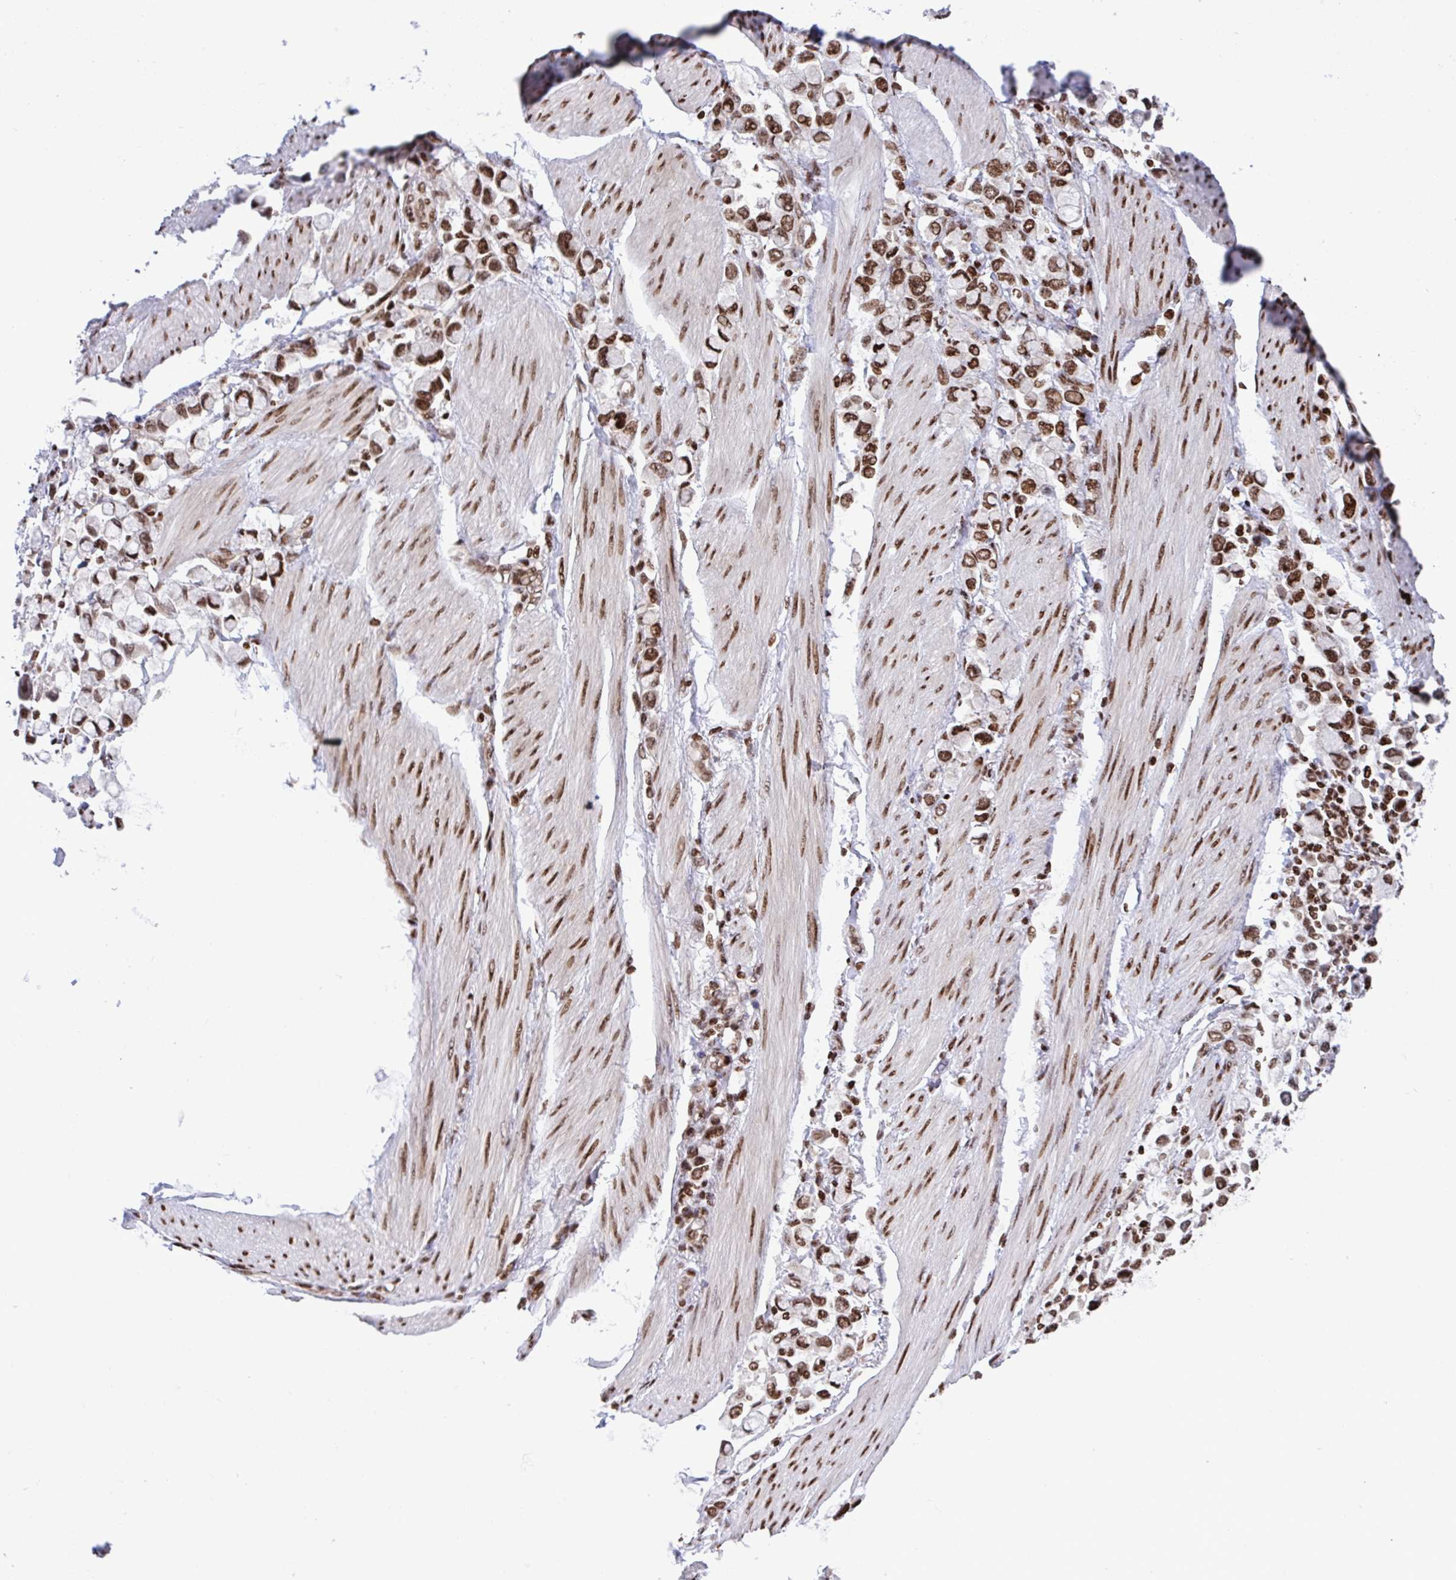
{"staining": {"intensity": "strong", "quantity": ">75%", "location": "nuclear"}, "tissue": "stomach cancer", "cell_type": "Tumor cells", "image_type": "cancer", "snomed": [{"axis": "morphology", "description": "Adenocarcinoma, NOS"}, {"axis": "topography", "description": "Stomach"}], "caption": "This micrograph shows immunohistochemistry (IHC) staining of stomach cancer (adenocarcinoma), with high strong nuclear staining in about >75% of tumor cells.", "gene": "RAPGEF5", "patient": {"sex": "female", "age": 81}}